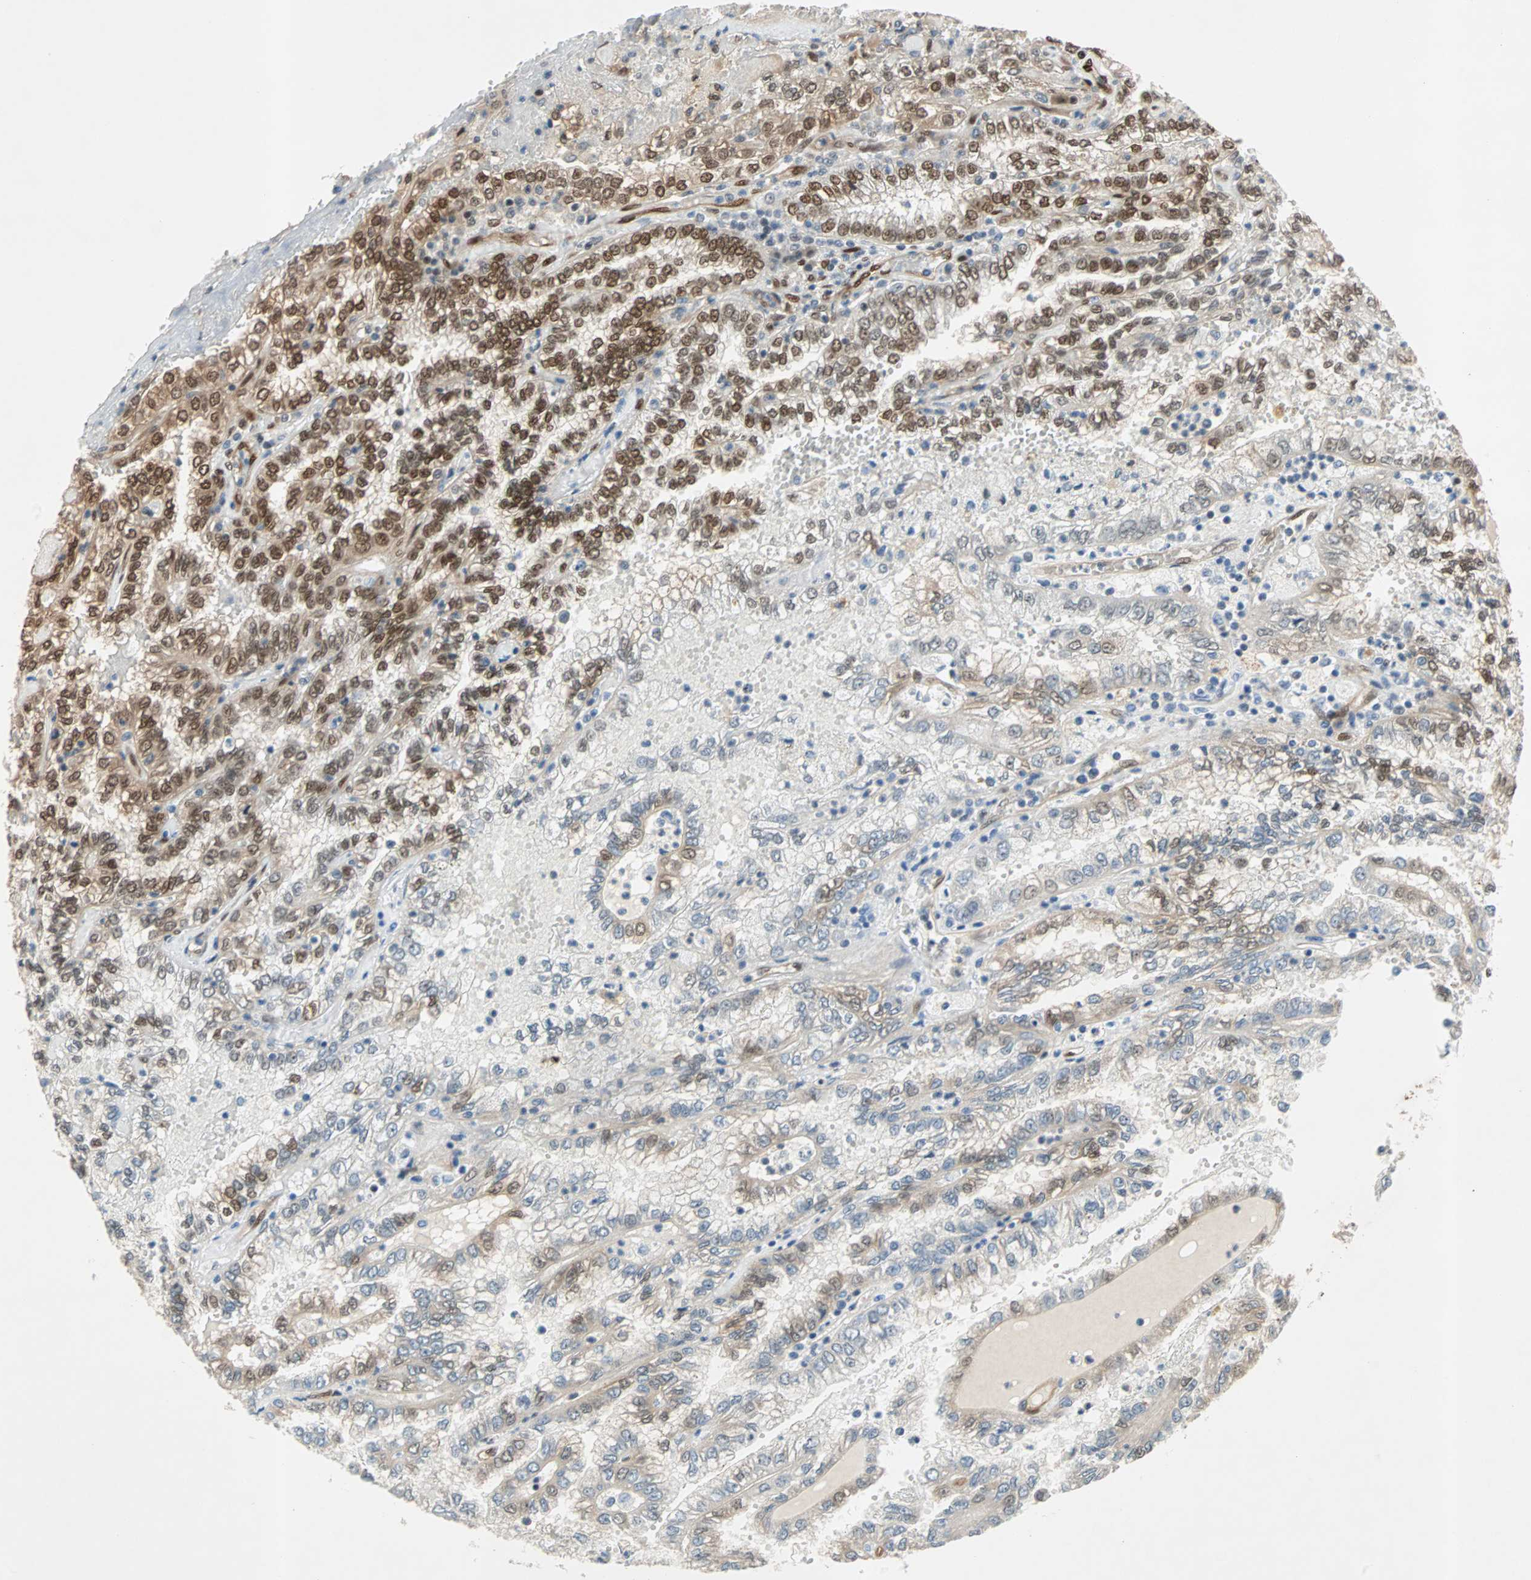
{"staining": {"intensity": "strong", "quantity": ">75%", "location": "cytoplasmic/membranous,nuclear"}, "tissue": "renal cancer", "cell_type": "Tumor cells", "image_type": "cancer", "snomed": [{"axis": "morphology", "description": "Inflammation, NOS"}, {"axis": "morphology", "description": "Adenocarcinoma, NOS"}, {"axis": "topography", "description": "Kidney"}], "caption": "Strong cytoplasmic/membranous and nuclear protein expression is appreciated in approximately >75% of tumor cells in renal cancer.", "gene": "WWTR1", "patient": {"sex": "male", "age": 68}}